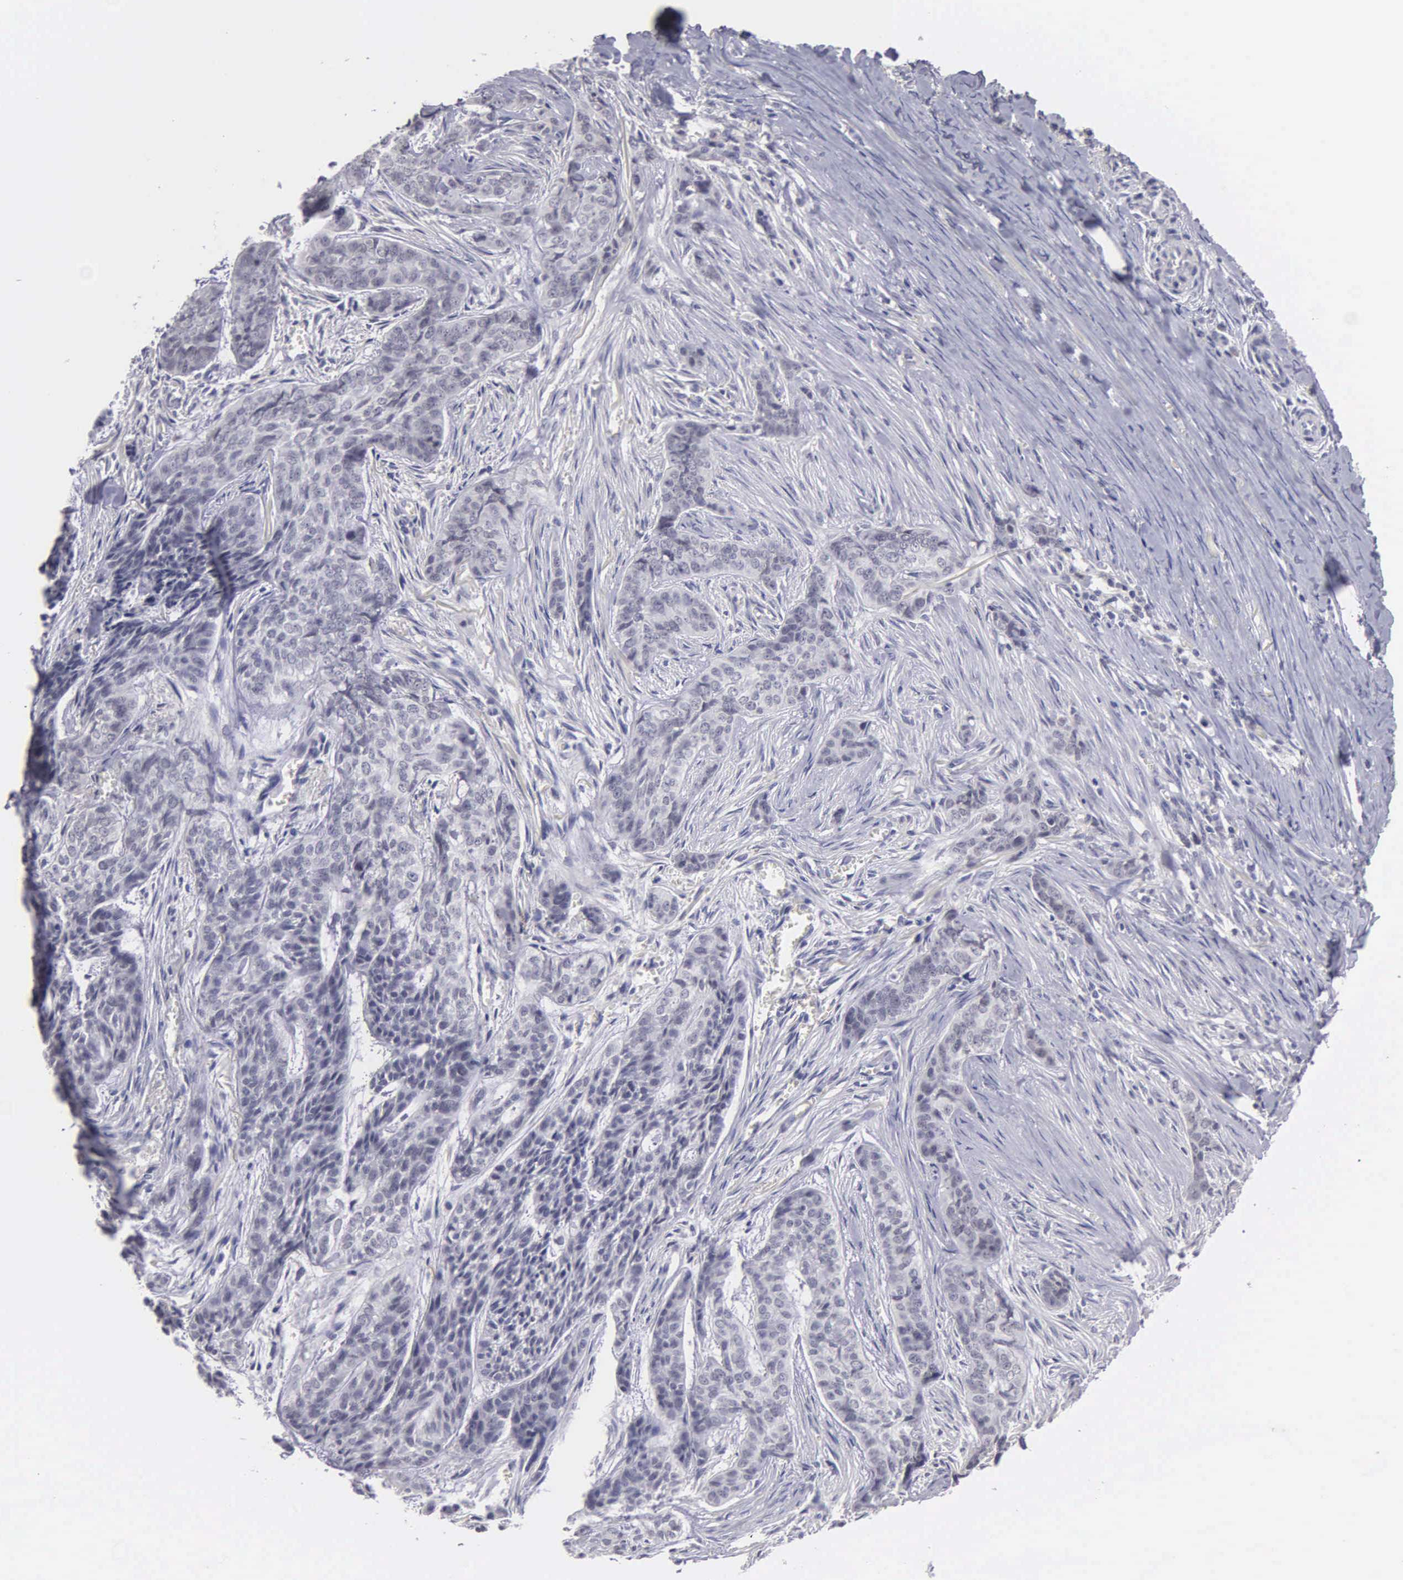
{"staining": {"intensity": "negative", "quantity": "none", "location": "none"}, "tissue": "skin cancer", "cell_type": "Tumor cells", "image_type": "cancer", "snomed": [{"axis": "morphology", "description": "Normal tissue, NOS"}, {"axis": "morphology", "description": "Basal cell carcinoma"}, {"axis": "topography", "description": "Skin"}], "caption": "This is an IHC histopathology image of basal cell carcinoma (skin). There is no positivity in tumor cells.", "gene": "BRD1", "patient": {"sex": "female", "age": 65}}